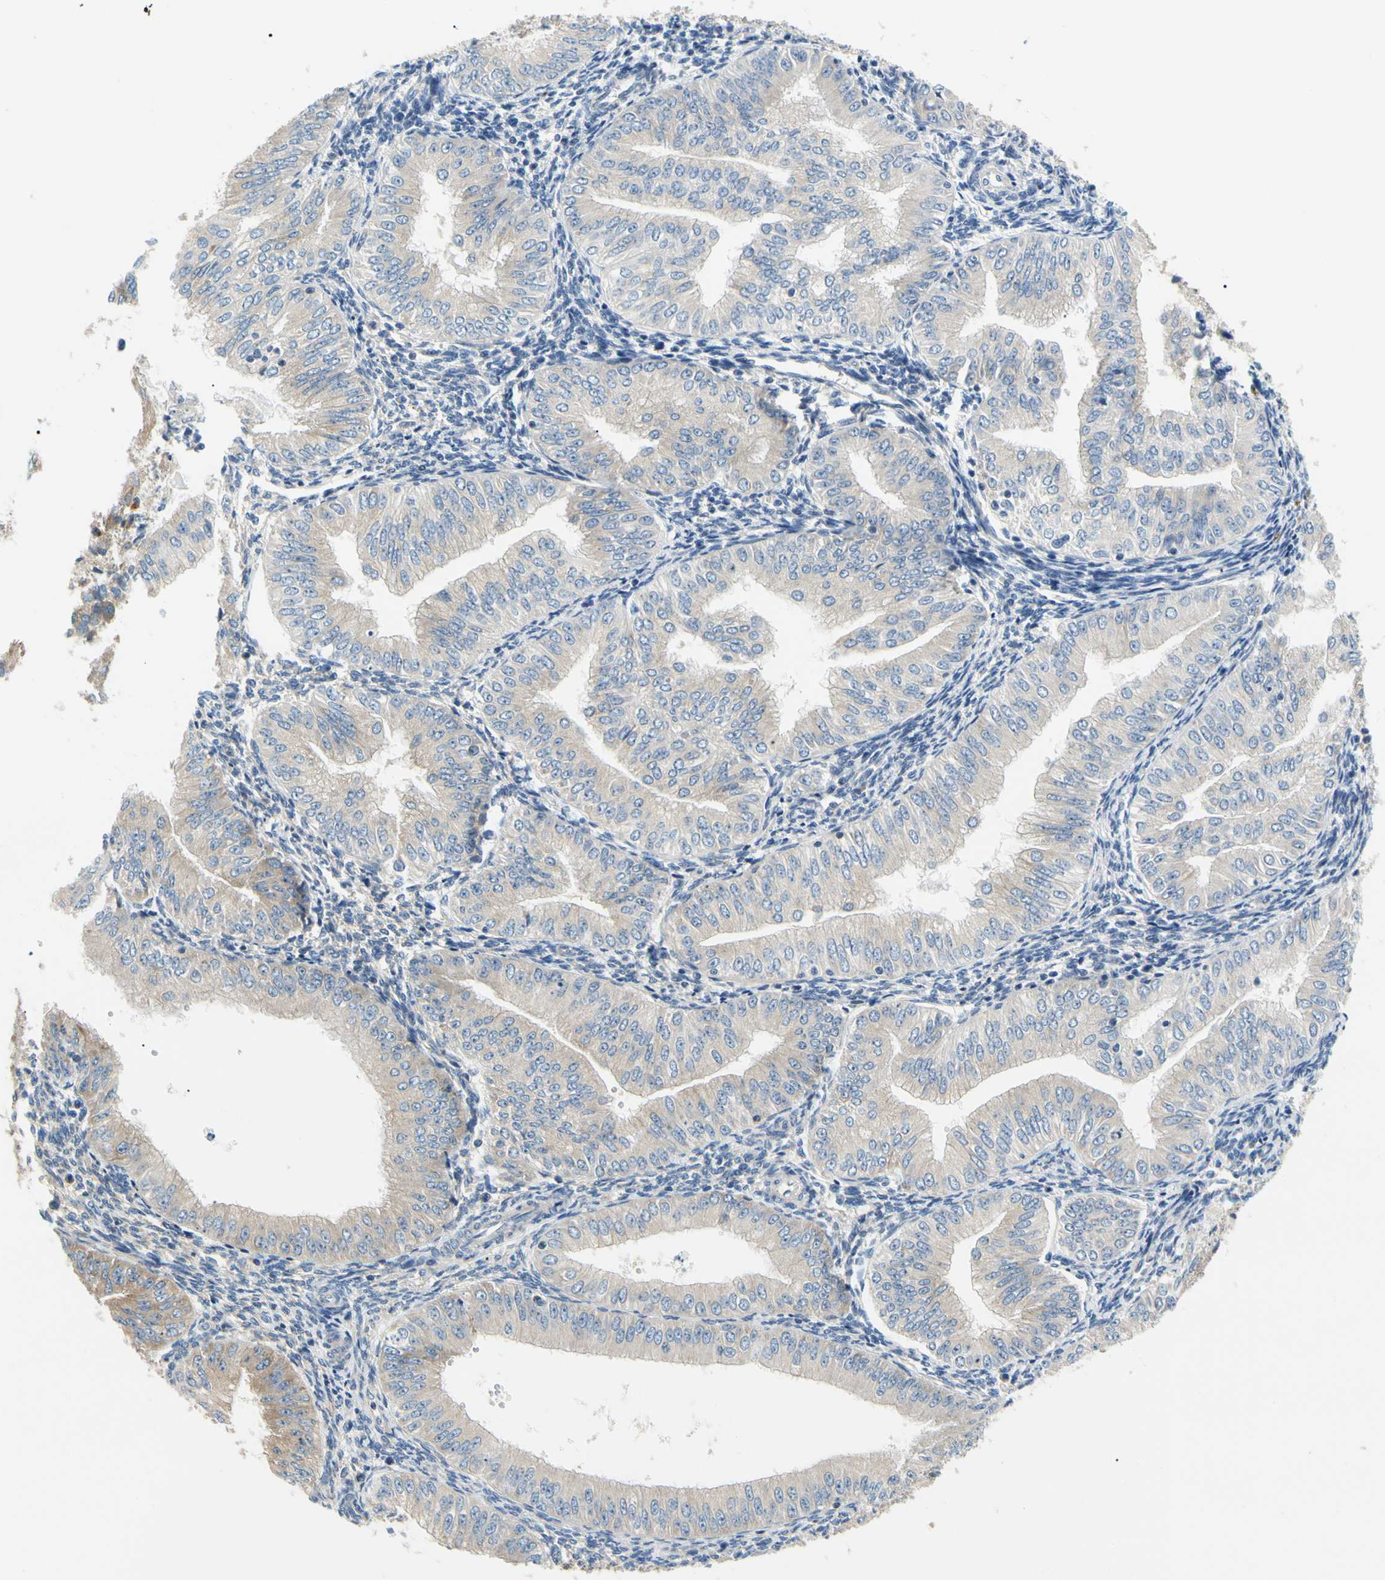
{"staining": {"intensity": "weak", "quantity": ">75%", "location": "cytoplasmic/membranous"}, "tissue": "endometrial cancer", "cell_type": "Tumor cells", "image_type": "cancer", "snomed": [{"axis": "morphology", "description": "Normal tissue, NOS"}, {"axis": "morphology", "description": "Adenocarcinoma, NOS"}, {"axis": "topography", "description": "Endometrium"}], "caption": "An image showing weak cytoplasmic/membranous expression in approximately >75% of tumor cells in endometrial cancer, as visualized by brown immunohistochemical staining.", "gene": "LRRC47", "patient": {"sex": "female", "age": 53}}